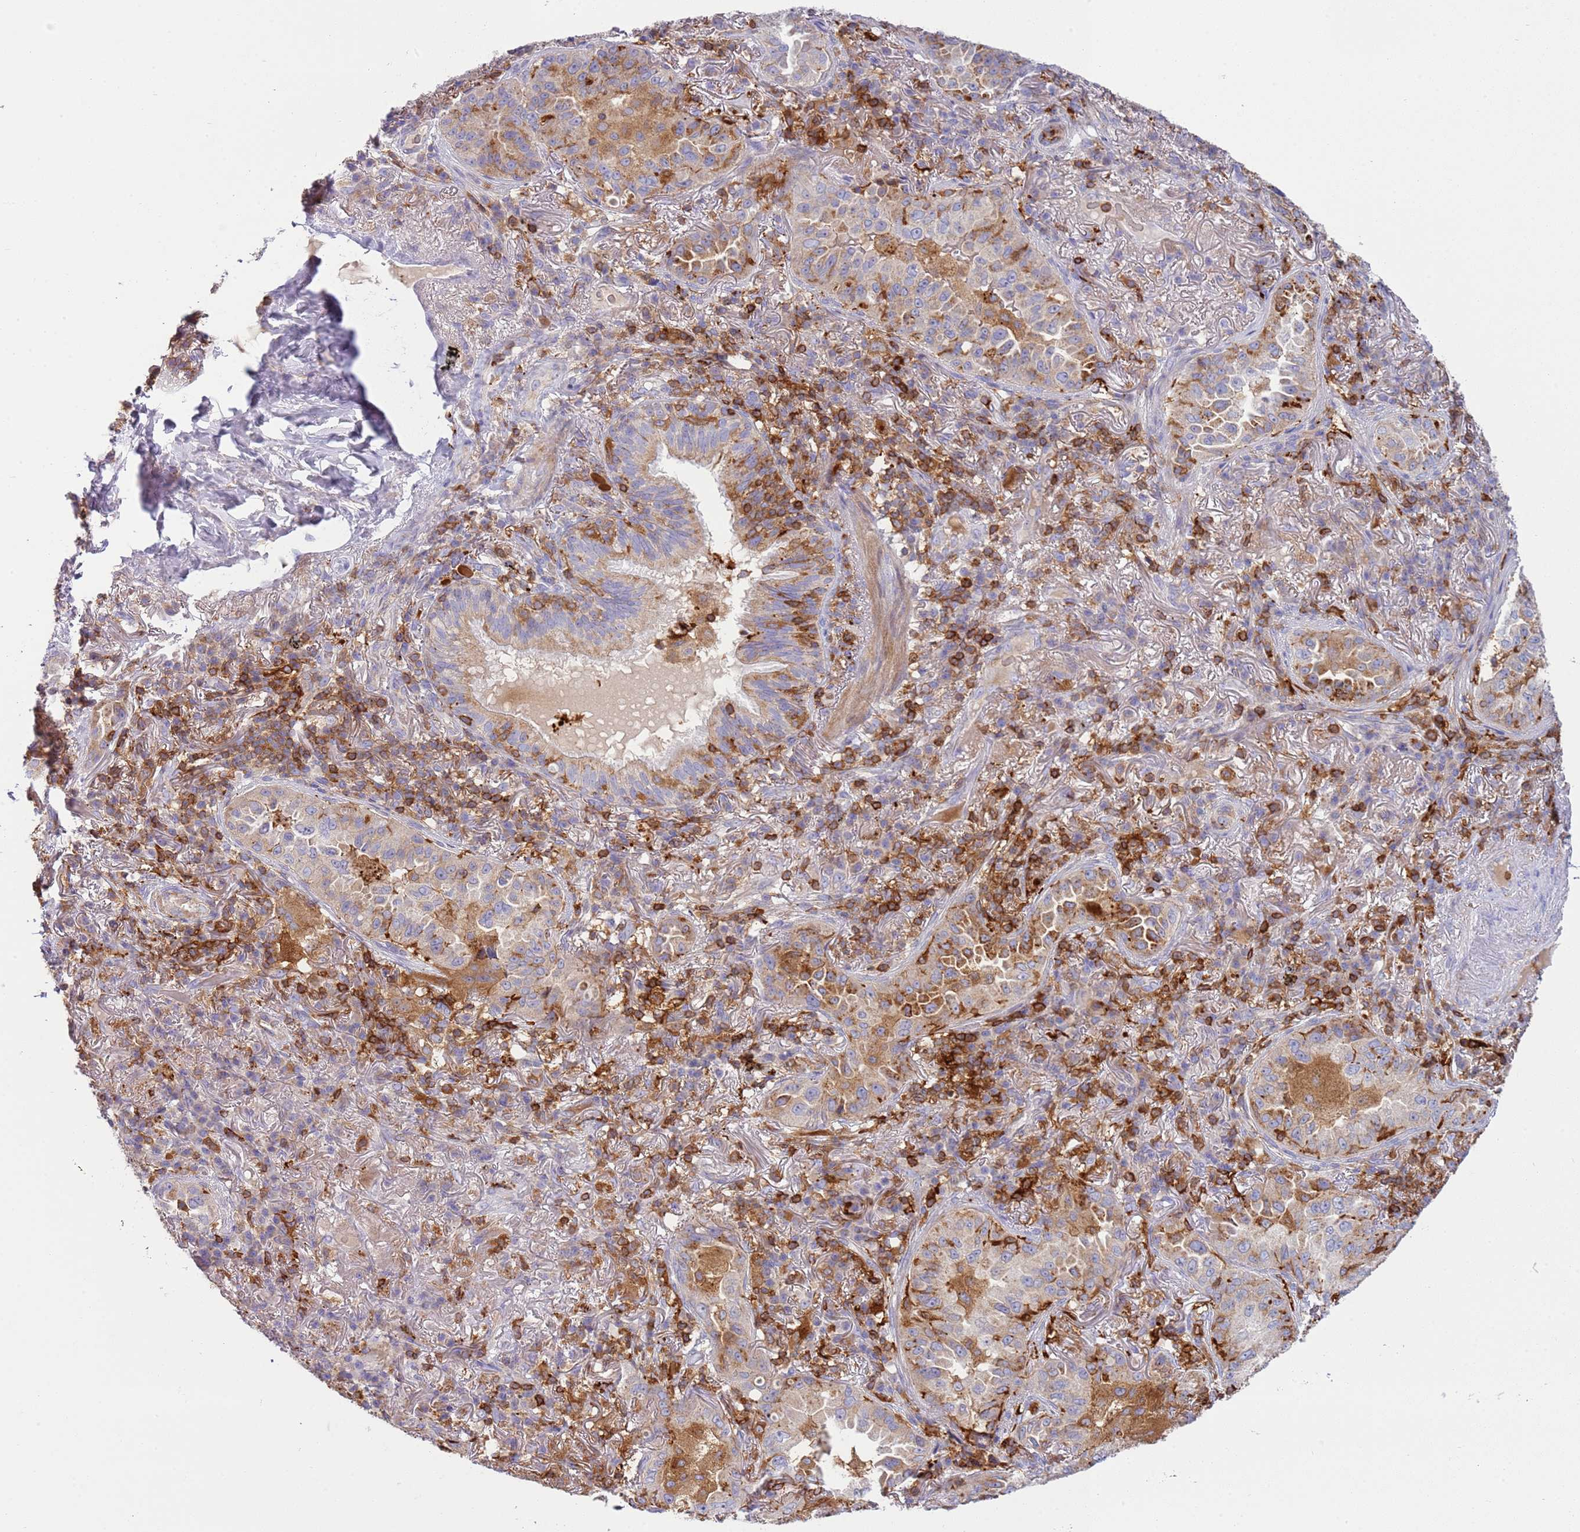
{"staining": {"intensity": "moderate", "quantity": ">75%", "location": "cytoplasmic/membranous"}, "tissue": "lung cancer", "cell_type": "Tumor cells", "image_type": "cancer", "snomed": [{"axis": "morphology", "description": "Adenocarcinoma, NOS"}, {"axis": "topography", "description": "Lung"}], "caption": "Adenocarcinoma (lung) stained with a protein marker exhibits moderate staining in tumor cells.", "gene": "TTPAL", "patient": {"sex": "female", "age": 69}}